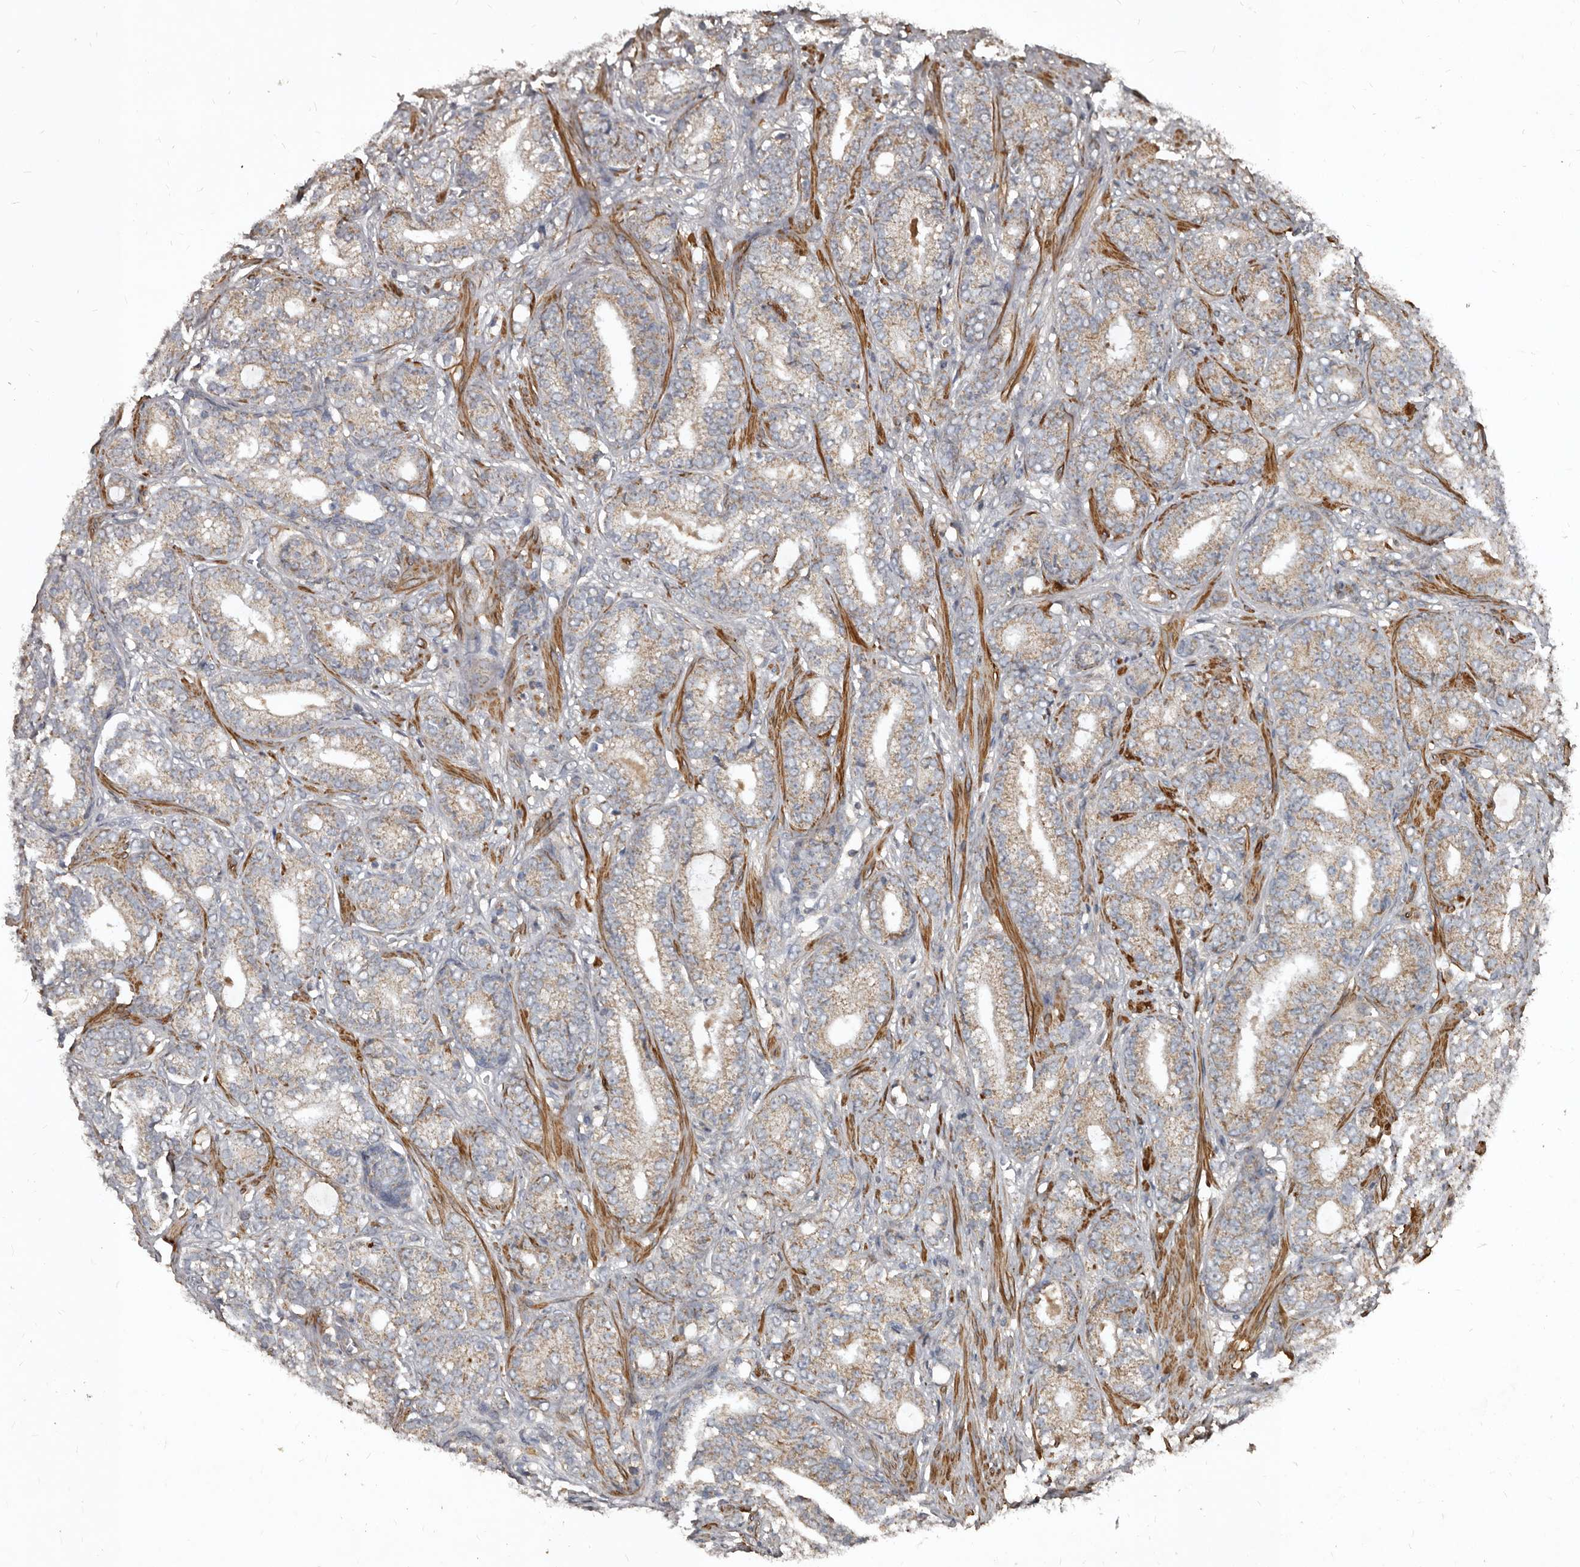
{"staining": {"intensity": "moderate", "quantity": ">75%", "location": "cytoplasmic/membranous"}, "tissue": "prostate cancer", "cell_type": "Tumor cells", "image_type": "cancer", "snomed": [{"axis": "morphology", "description": "Adenocarcinoma, High grade"}, {"axis": "topography", "description": "Prostate and seminal vesicle, NOS"}], "caption": "DAB immunohistochemical staining of high-grade adenocarcinoma (prostate) exhibits moderate cytoplasmic/membranous protein expression in approximately >75% of tumor cells.", "gene": "GREB1", "patient": {"sex": "male", "age": 67}}